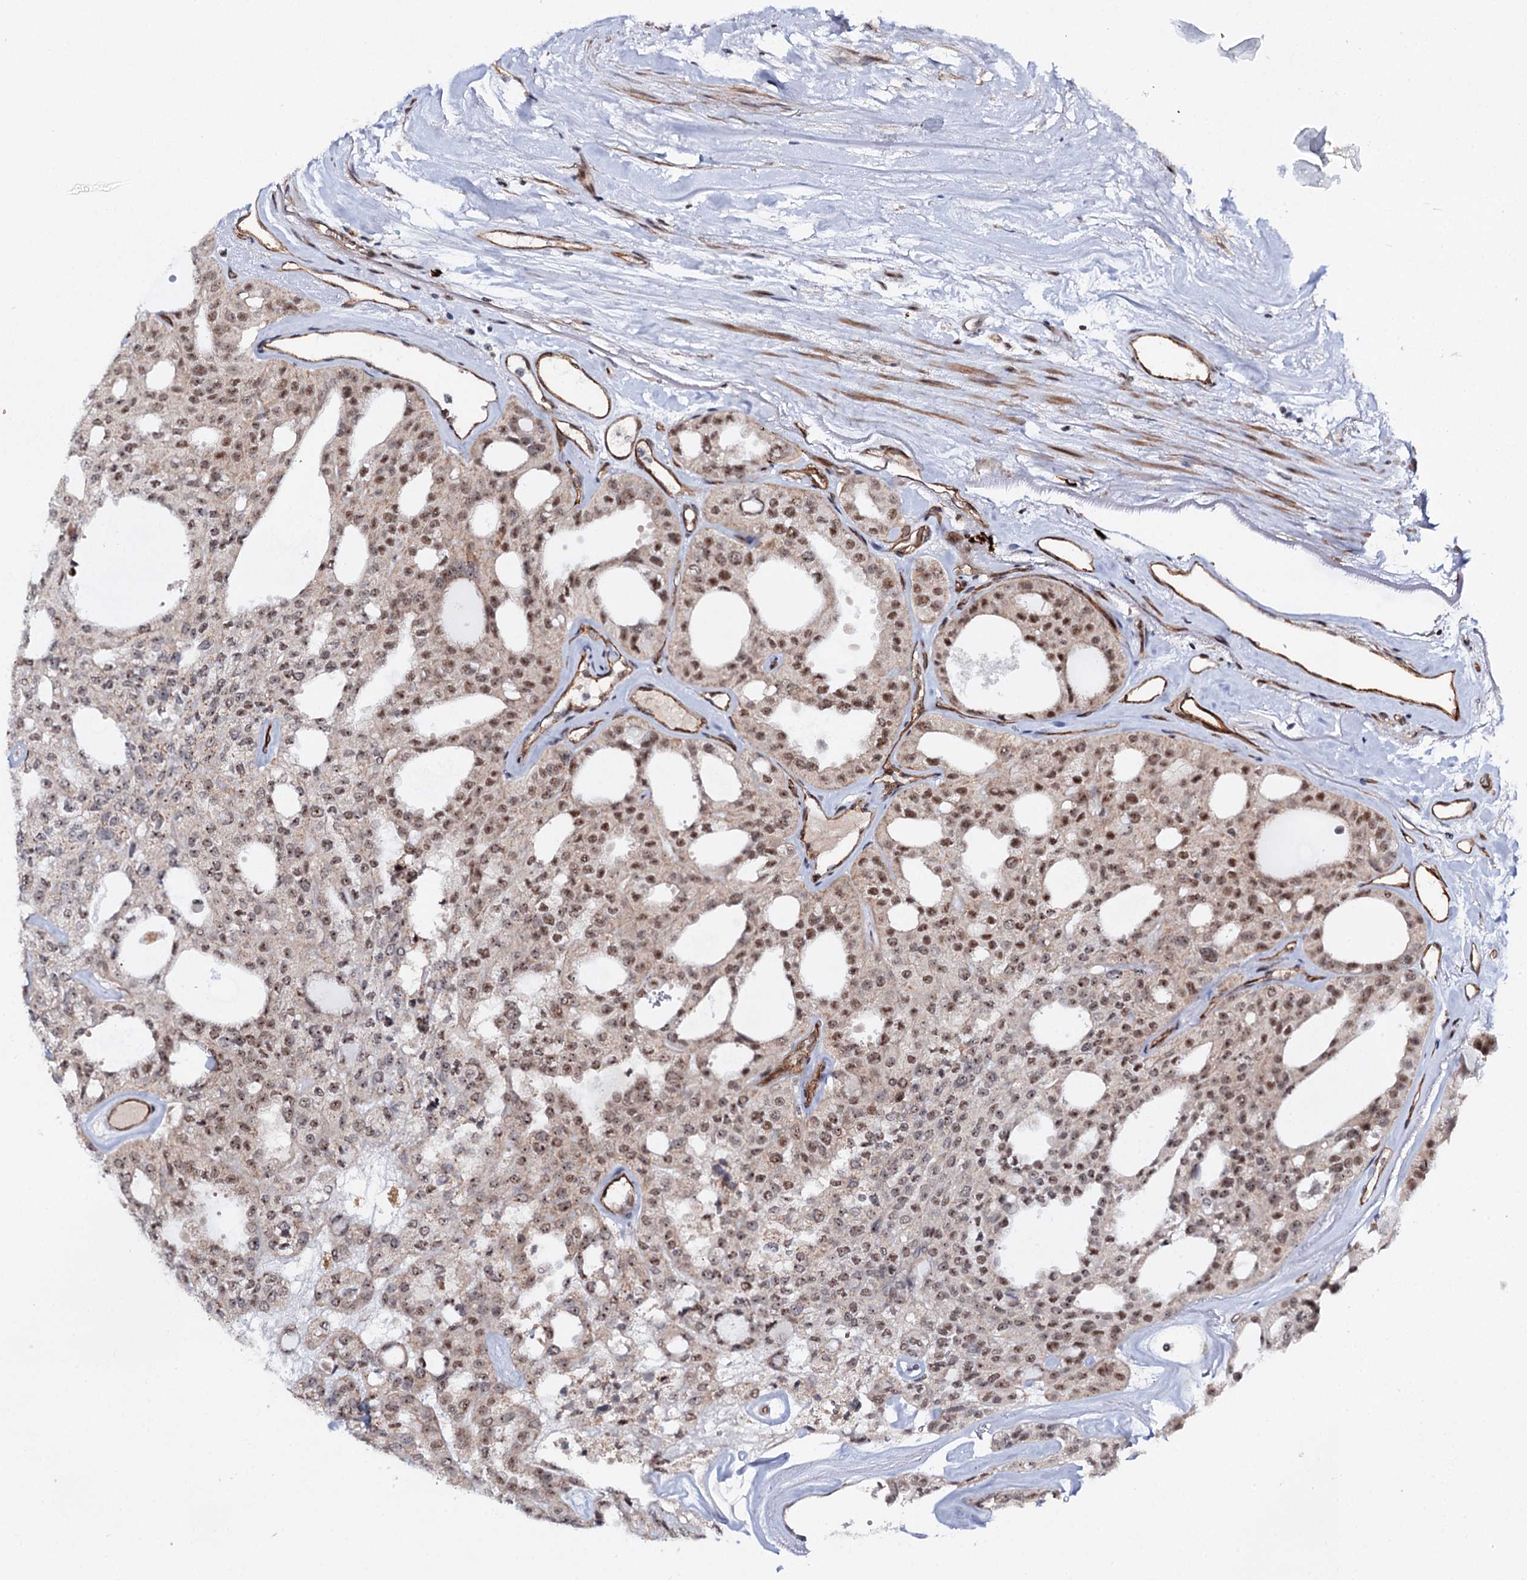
{"staining": {"intensity": "moderate", "quantity": ">75%", "location": "nuclear"}, "tissue": "thyroid cancer", "cell_type": "Tumor cells", "image_type": "cancer", "snomed": [{"axis": "morphology", "description": "Follicular adenoma carcinoma, NOS"}, {"axis": "topography", "description": "Thyroid gland"}], "caption": "High-power microscopy captured an immunohistochemistry (IHC) micrograph of thyroid cancer, revealing moderate nuclear staining in approximately >75% of tumor cells.", "gene": "BUD13", "patient": {"sex": "male", "age": 75}}